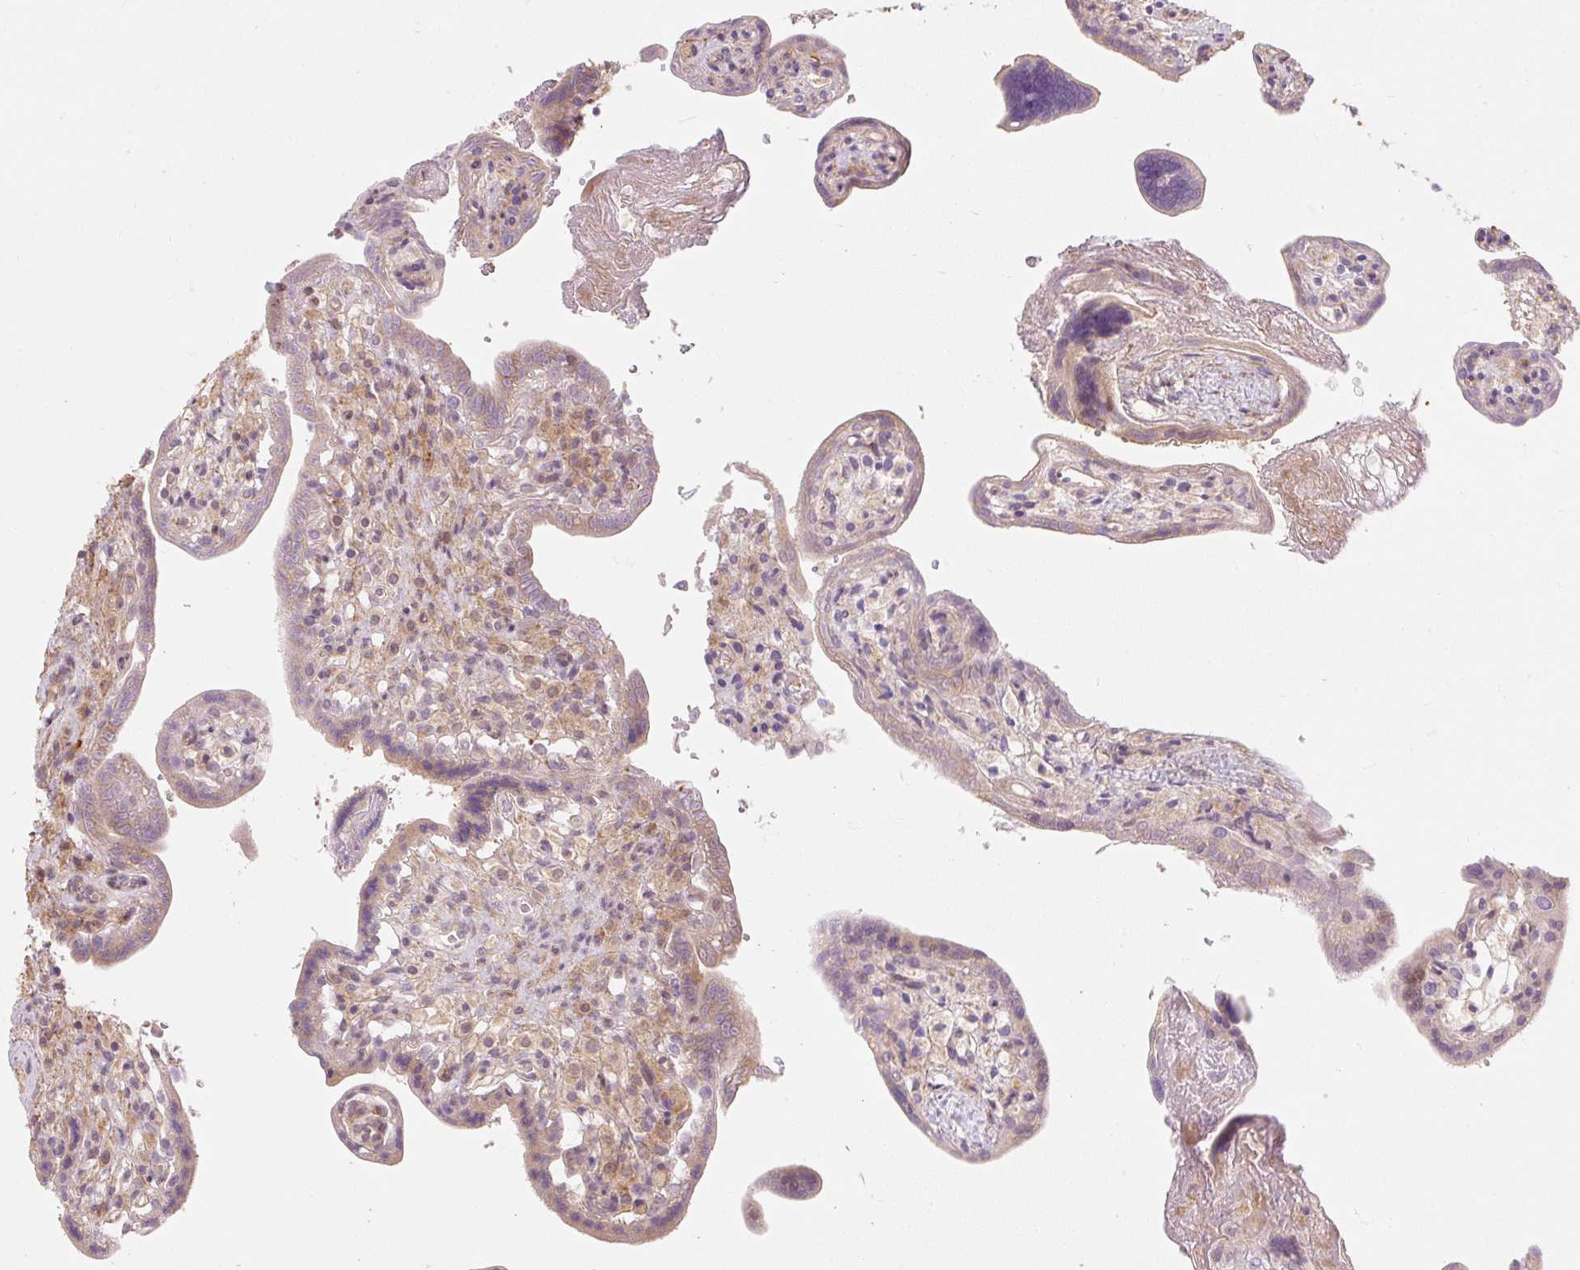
{"staining": {"intensity": "weak", "quantity": "25%-75%", "location": "cytoplasmic/membranous,nuclear"}, "tissue": "placenta", "cell_type": "Trophoblastic cells", "image_type": "normal", "snomed": [{"axis": "morphology", "description": "Normal tissue, NOS"}, {"axis": "topography", "description": "Placenta"}], "caption": "Immunohistochemistry (IHC) of normal human placenta demonstrates low levels of weak cytoplasmic/membranous,nuclear staining in approximately 25%-75% of trophoblastic cells. (IHC, brightfield microscopy, high magnification).", "gene": "EMC10", "patient": {"sex": "female", "age": 37}}